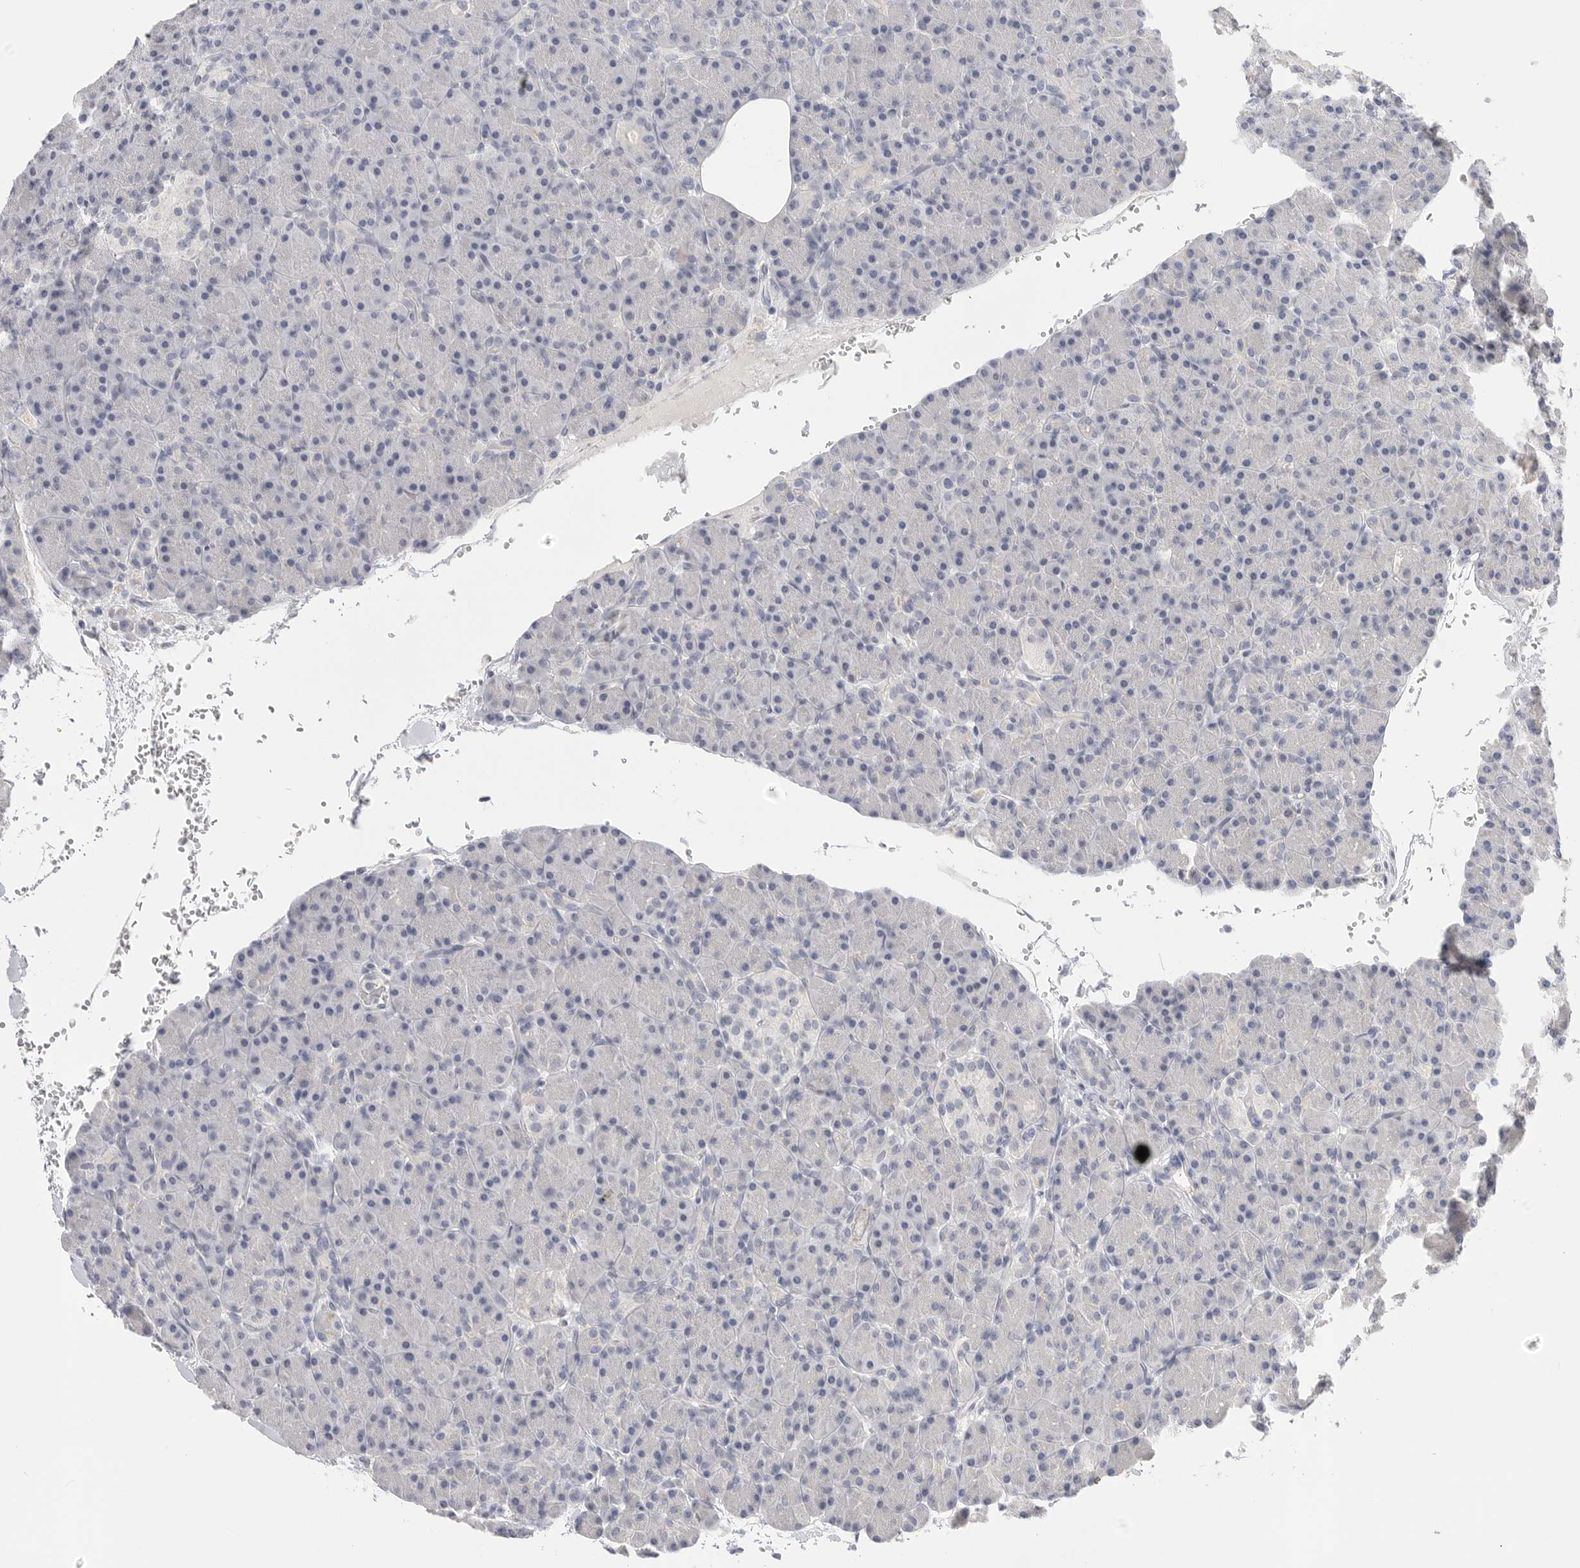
{"staining": {"intensity": "negative", "quantity": "none", "location": "none"}, "tissue": "pancreas", "cell_type": "Exocrine glandular cells", "image_type": "normal", "snomed": [{"axis": "morphology", "description": "Normal tissue, NOS"}, {"axis": "topography", "description": "Pancreas"}], "caption": "This is an IHC histopathology image of unremarkable human pancreas. There is no staining in exocrine glandular cells.", "gene": "FBN2", "patient": {"sex": "female", "age": 43}}